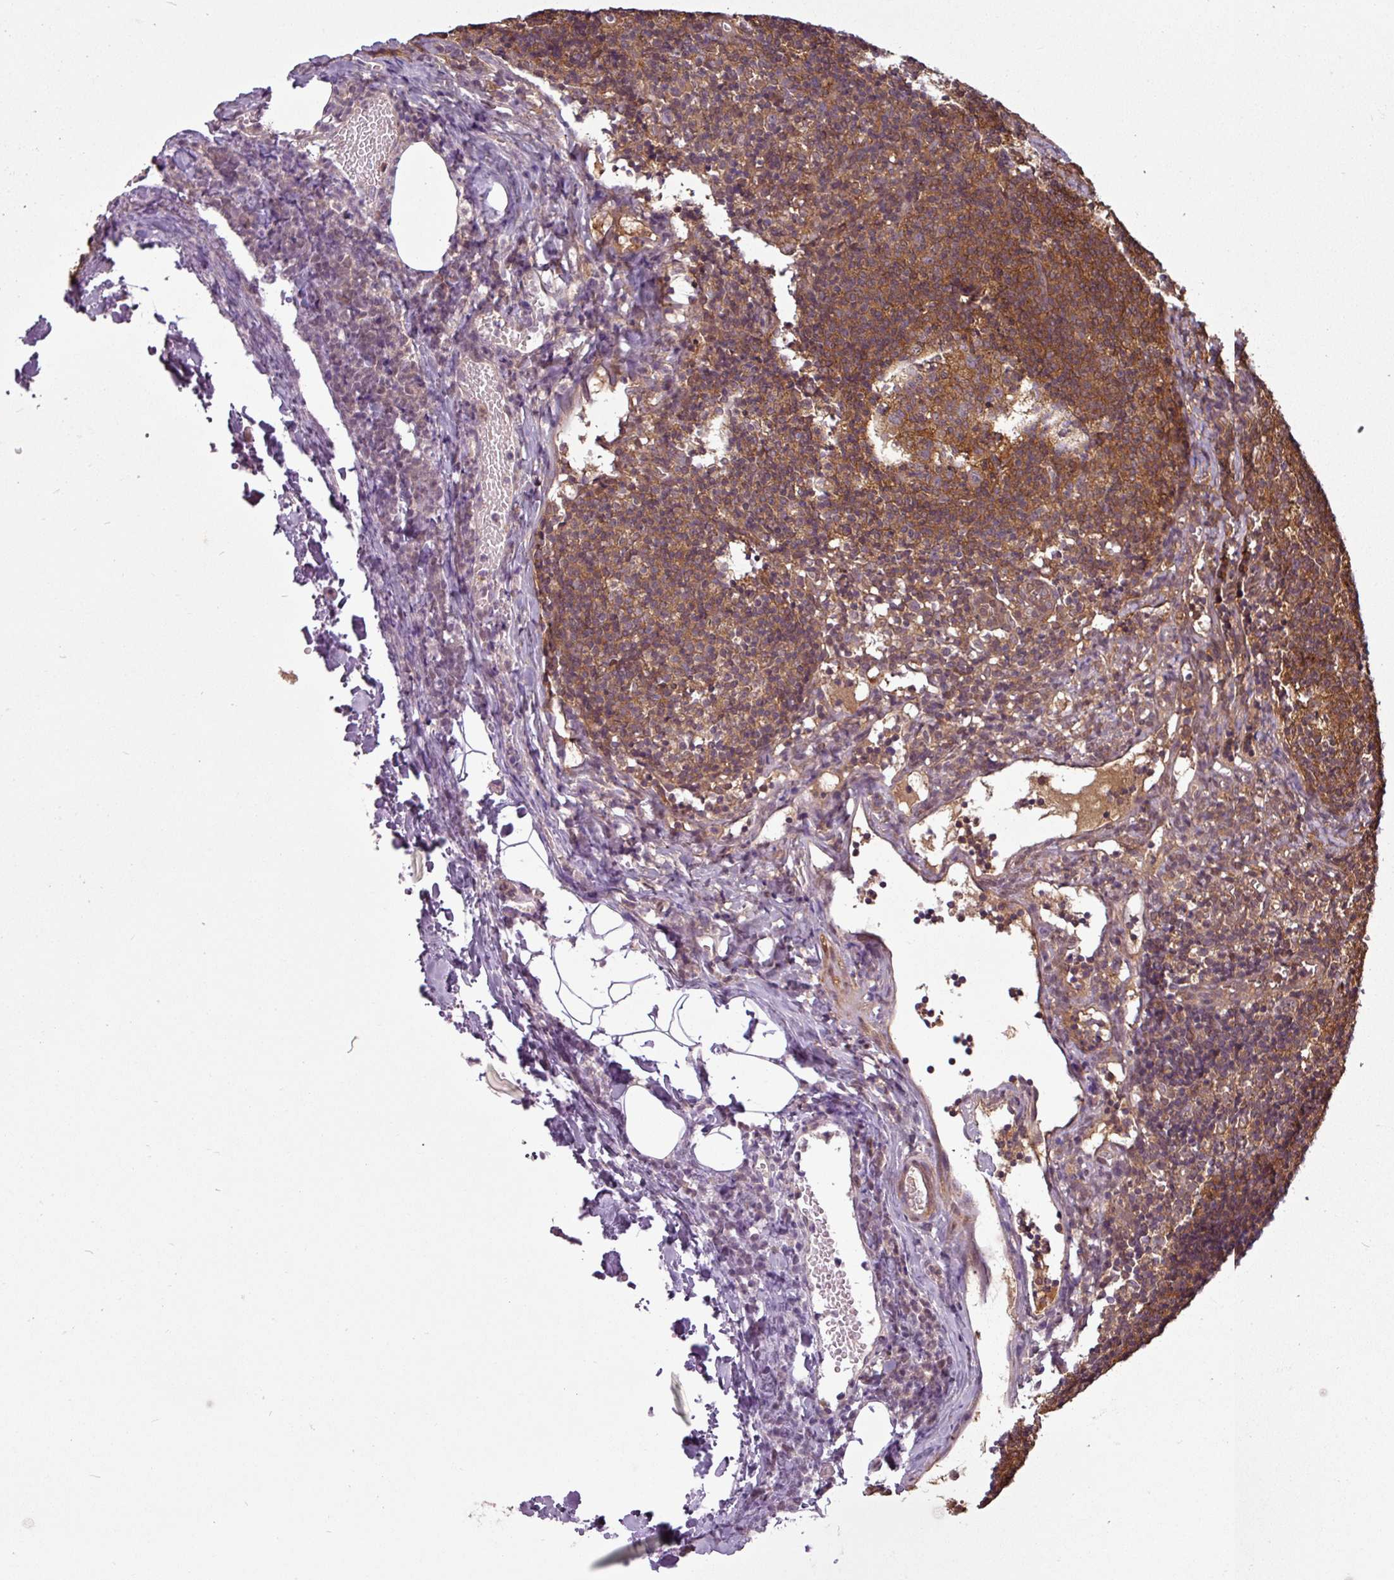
{"staining": {"intensity": "moderate", "quantity": "25%-75%", "location": "cytoplasmic/membranous"}, "tissue": "lymph node", "cell_type": "Germinal center cells", "image_type": "normal", "snomed": [{"axis": "morphology", "description": "Normal tissue, NOS"}, {"axis": "topography", "description": "Lymph node"}], "caption": "Protein staining of unremarkable lymph node reveals moderate cytoplasmic/membranous positivity in approximately 25%-75% of germinal center cells.", "gene": "SH3BGRL", "patient": {"sex": "female", "age": 37}}